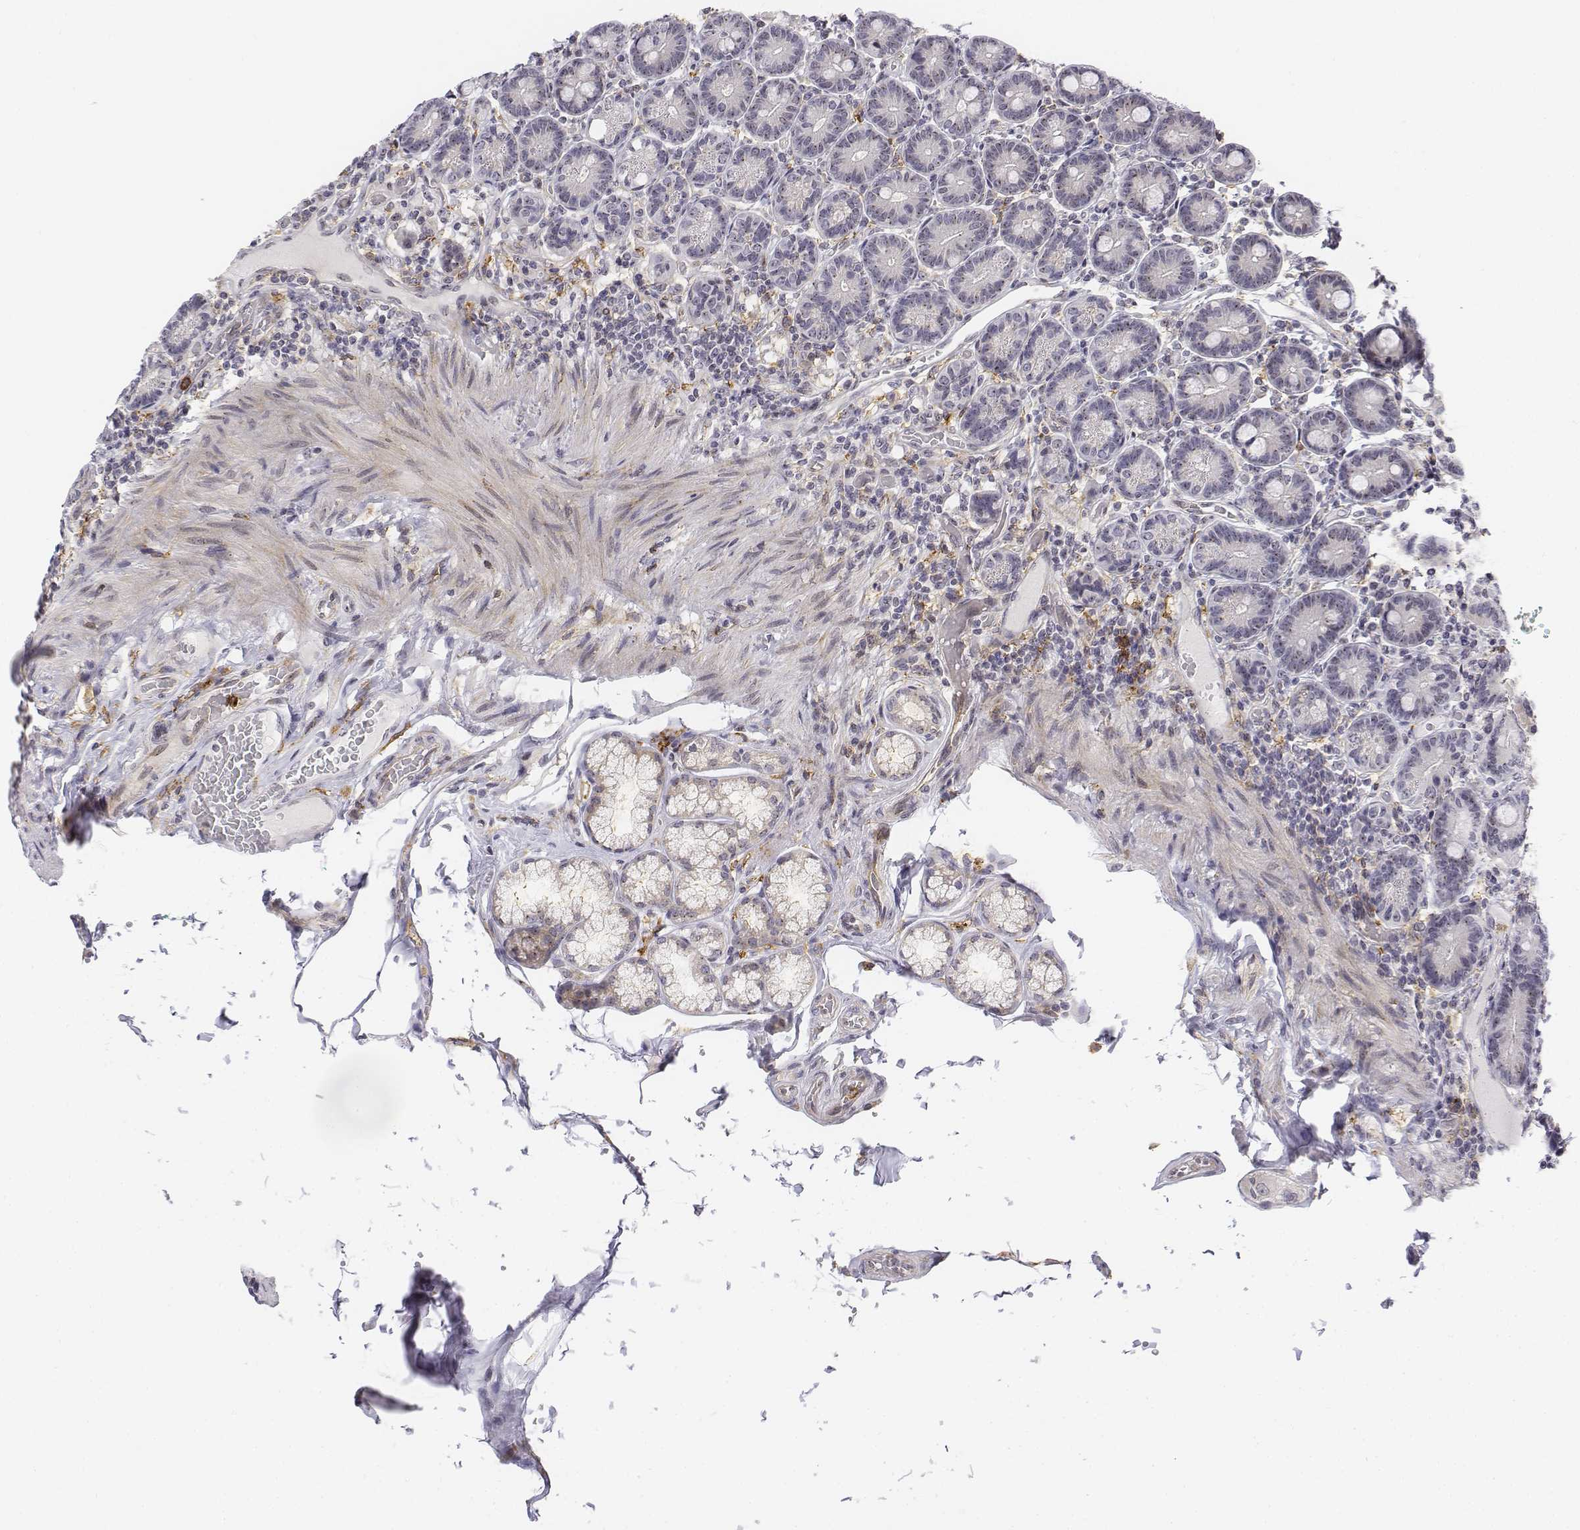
{"staining": {"intensity": "weak", "quantity": "<25%", "location": "cytoplasmic/membranous"}, "tissue": "duodenum", "cell_type": "Glandular cells", "image_type": "normal", "snomed": [{"axis": "morphology", "description": "Normal tissue, NOS"}, {"axis": "topography", "description": "Duodenum"}], "caption": "Immunohistochemistry micrograph of unremarkable duodenum stained for a protein (brown), which exhibits no expression in glandular cells.", "gene": "CD14", "patient": {"sex": "female", "age": 62}}